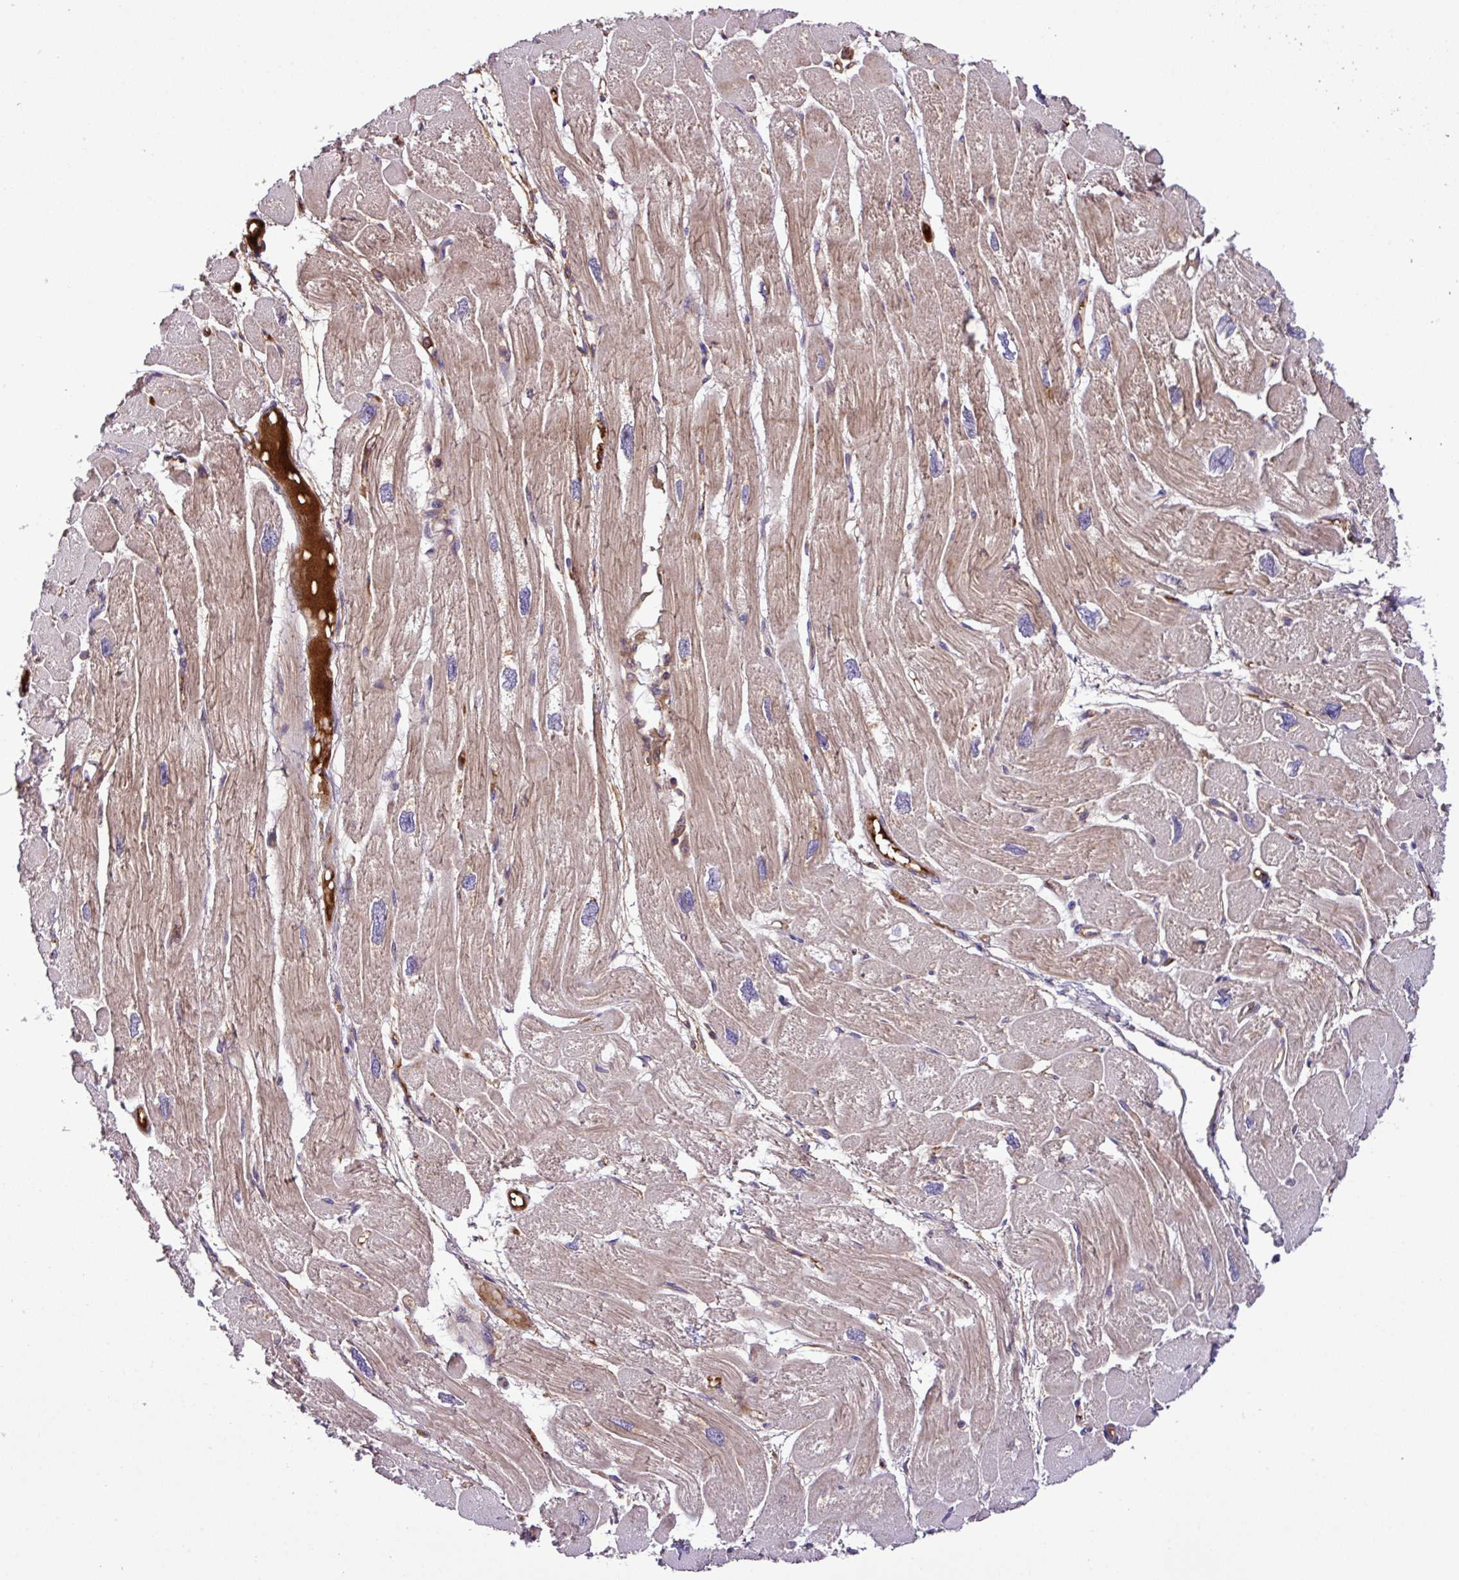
{"staining": {"intensity": "moderate", "quantity": ">75%", "location": "cytoplasmic/membranous"}, "tissue": "heart muscle", "cell_type": "Cardiomyocytes", "image_type": "normal", "snomed": [{"axis": "morphology", "description": "Normal tissue, NOS"}, {"axis": "topography", "description": "Heart"}], "caption": "Normal heart muscle exhibits moderate cytoplasmic/membranous positivity in about >75% of cardiomyocytes.", "gene": "ZNF266", "patient": {"sex": "male", "age": 42}}